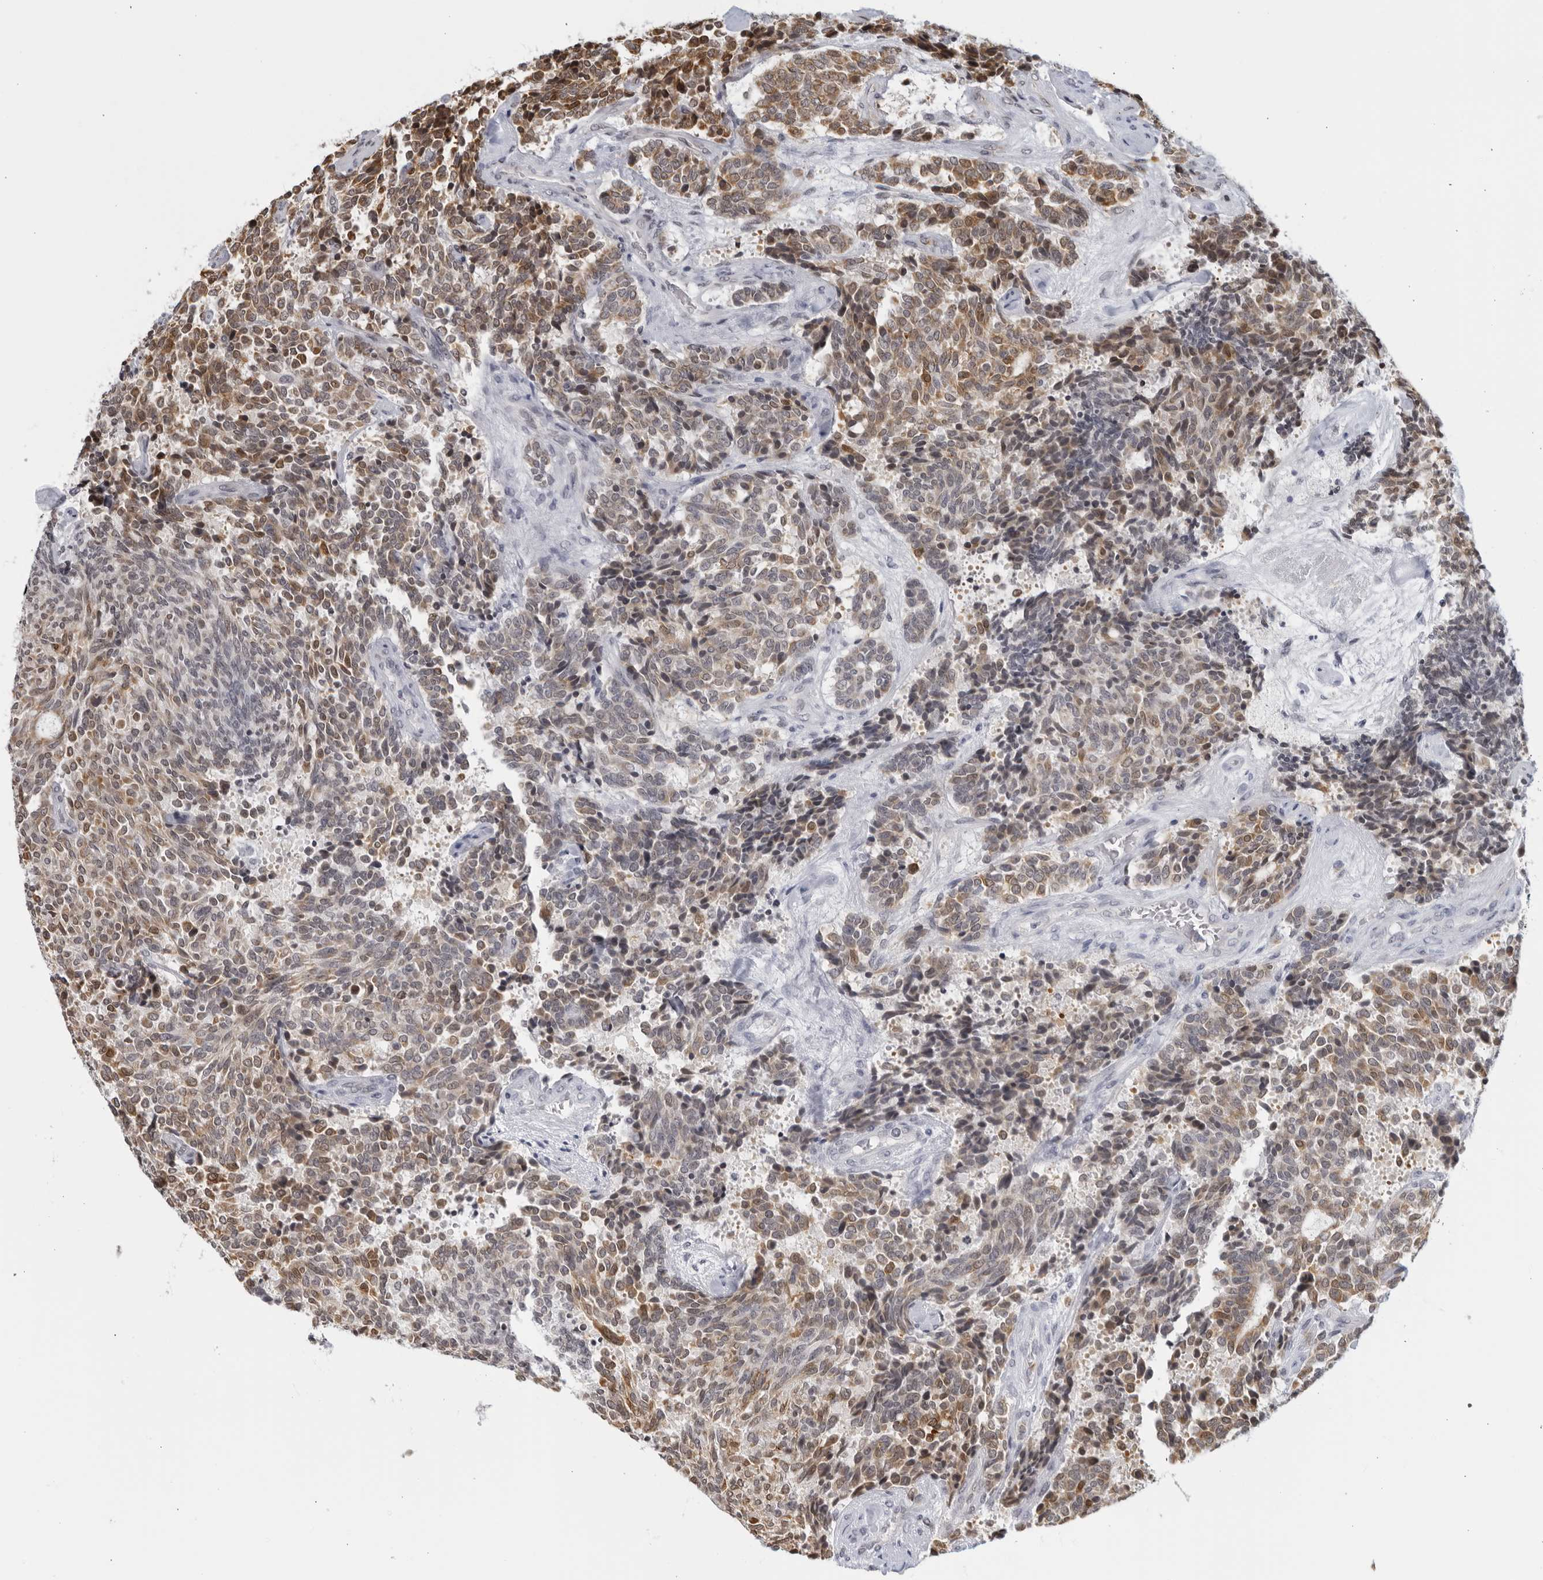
{"staining": {"intensity": "weak", "quantity": "25%-75%", "location": "cytoplasmic/membranous"}, "tissue": "carcinoid", "cell_type": "Tumor cells", "image_type": "cancer", "snomed": [{"axis": "morphology", "description": "Carcinoid, malignant, NOS"}, {"axis": "topography", "description": "Pancreas"}], "caption": "Immunohistochemical staining of carcinoid demonstrates low levels of weak cytoplasmic/membranous positivity in approximately 25%-75% of tumor cells.", "gene": "RAB11FIP3", "patient": {"sex": "female", "age": 54}}